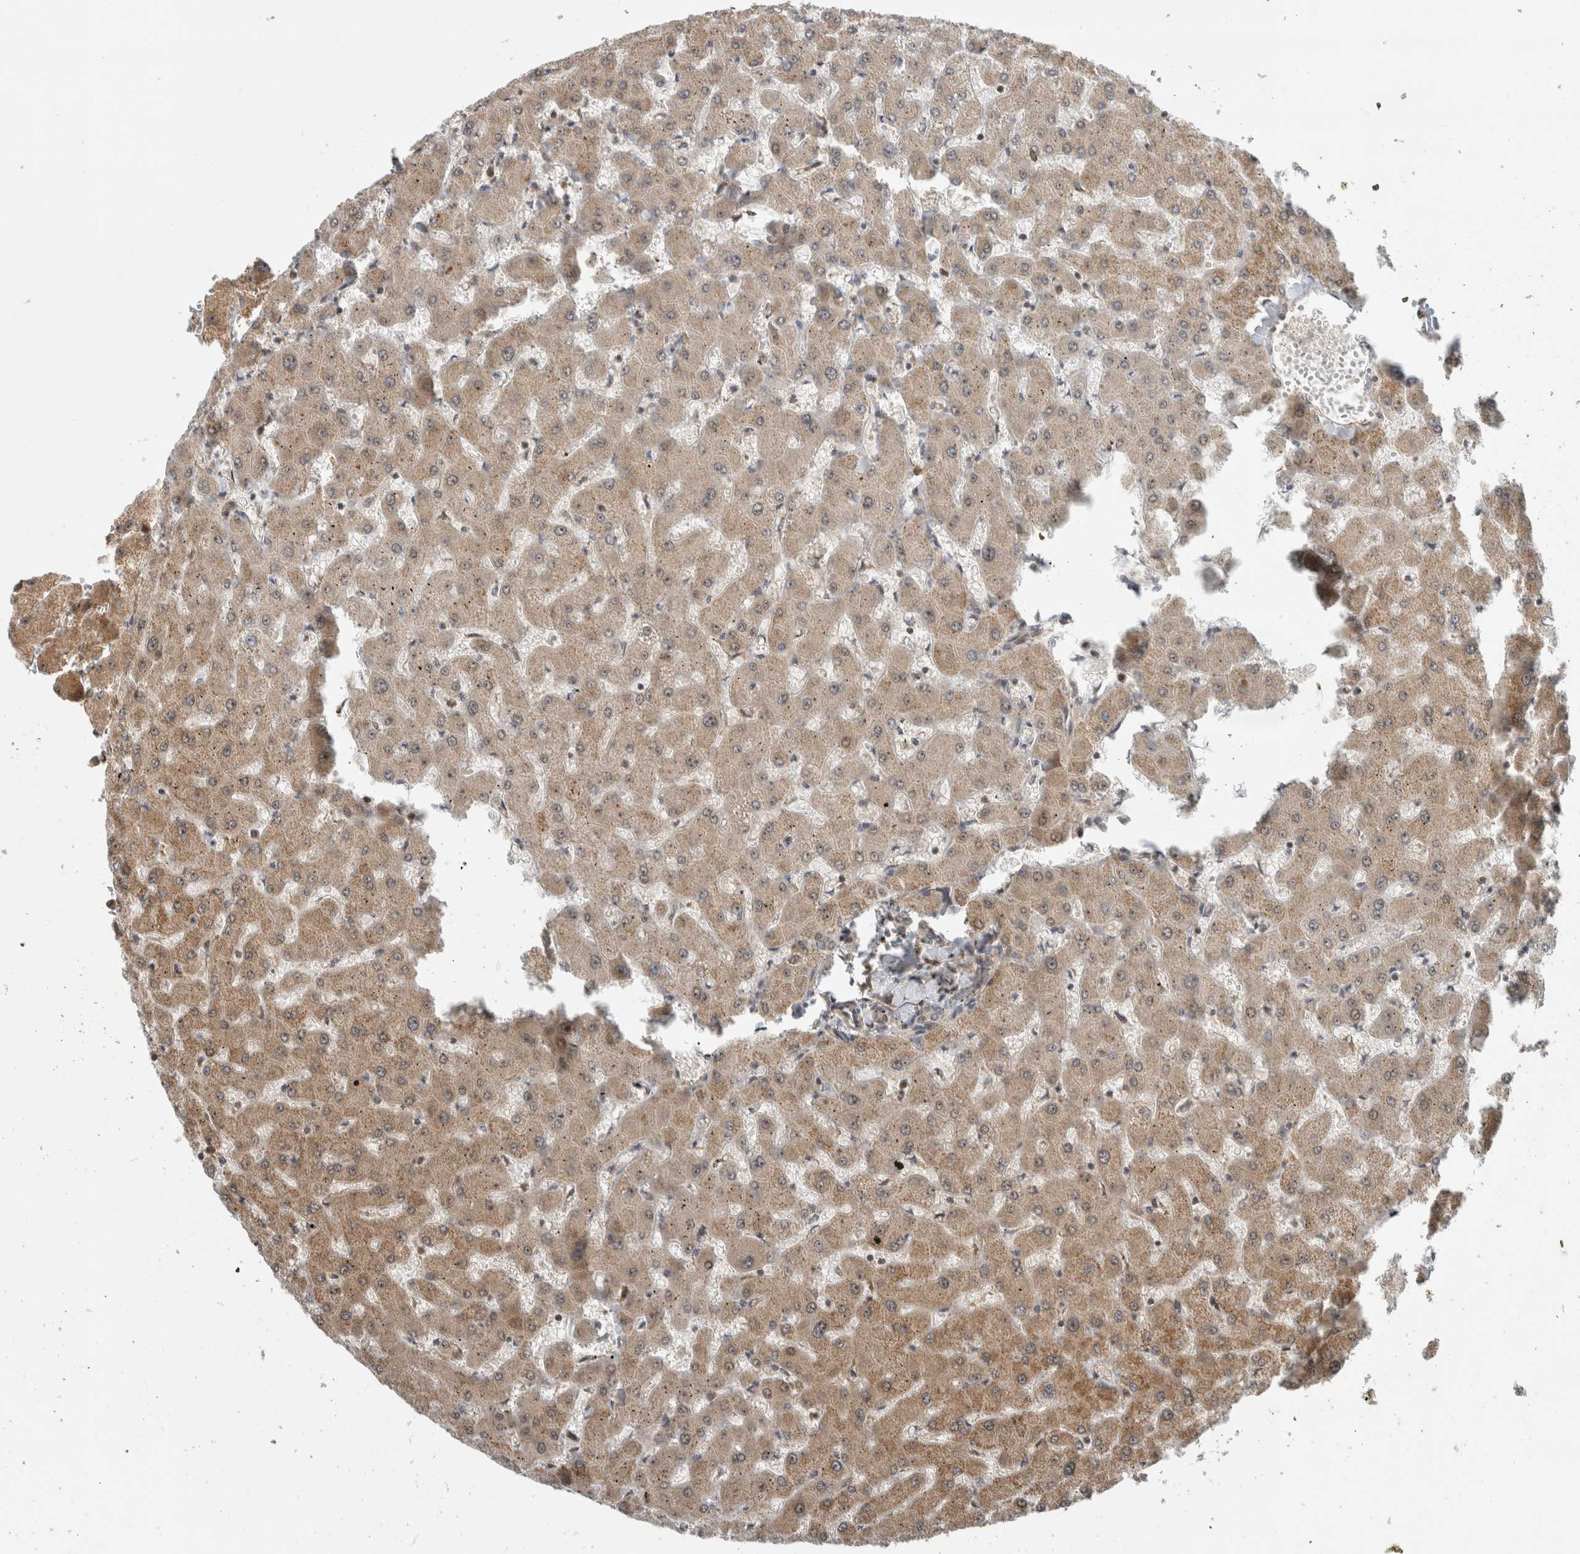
{"staining": {"intensity": "negative", "quantity": "none", "location": "none"}, "tissue": "liver", "cell_type": "Cholangiocytes", "image_type": "normal", "snomed": [{"axis": "morphology", "description": "Normal tissue, NOS"}, {"axis": "topography", "description": "Liver"}], "caption": "Immunohistochemistry of normal human liver displays no staining in cholangiocytes. (Stains: DAB IHC with hematoxylin counter stain, Microscopy: brightfield microscopy at high magnification).", "gene": "WASF2", "patient": {"sex": "female", "age": 63}}